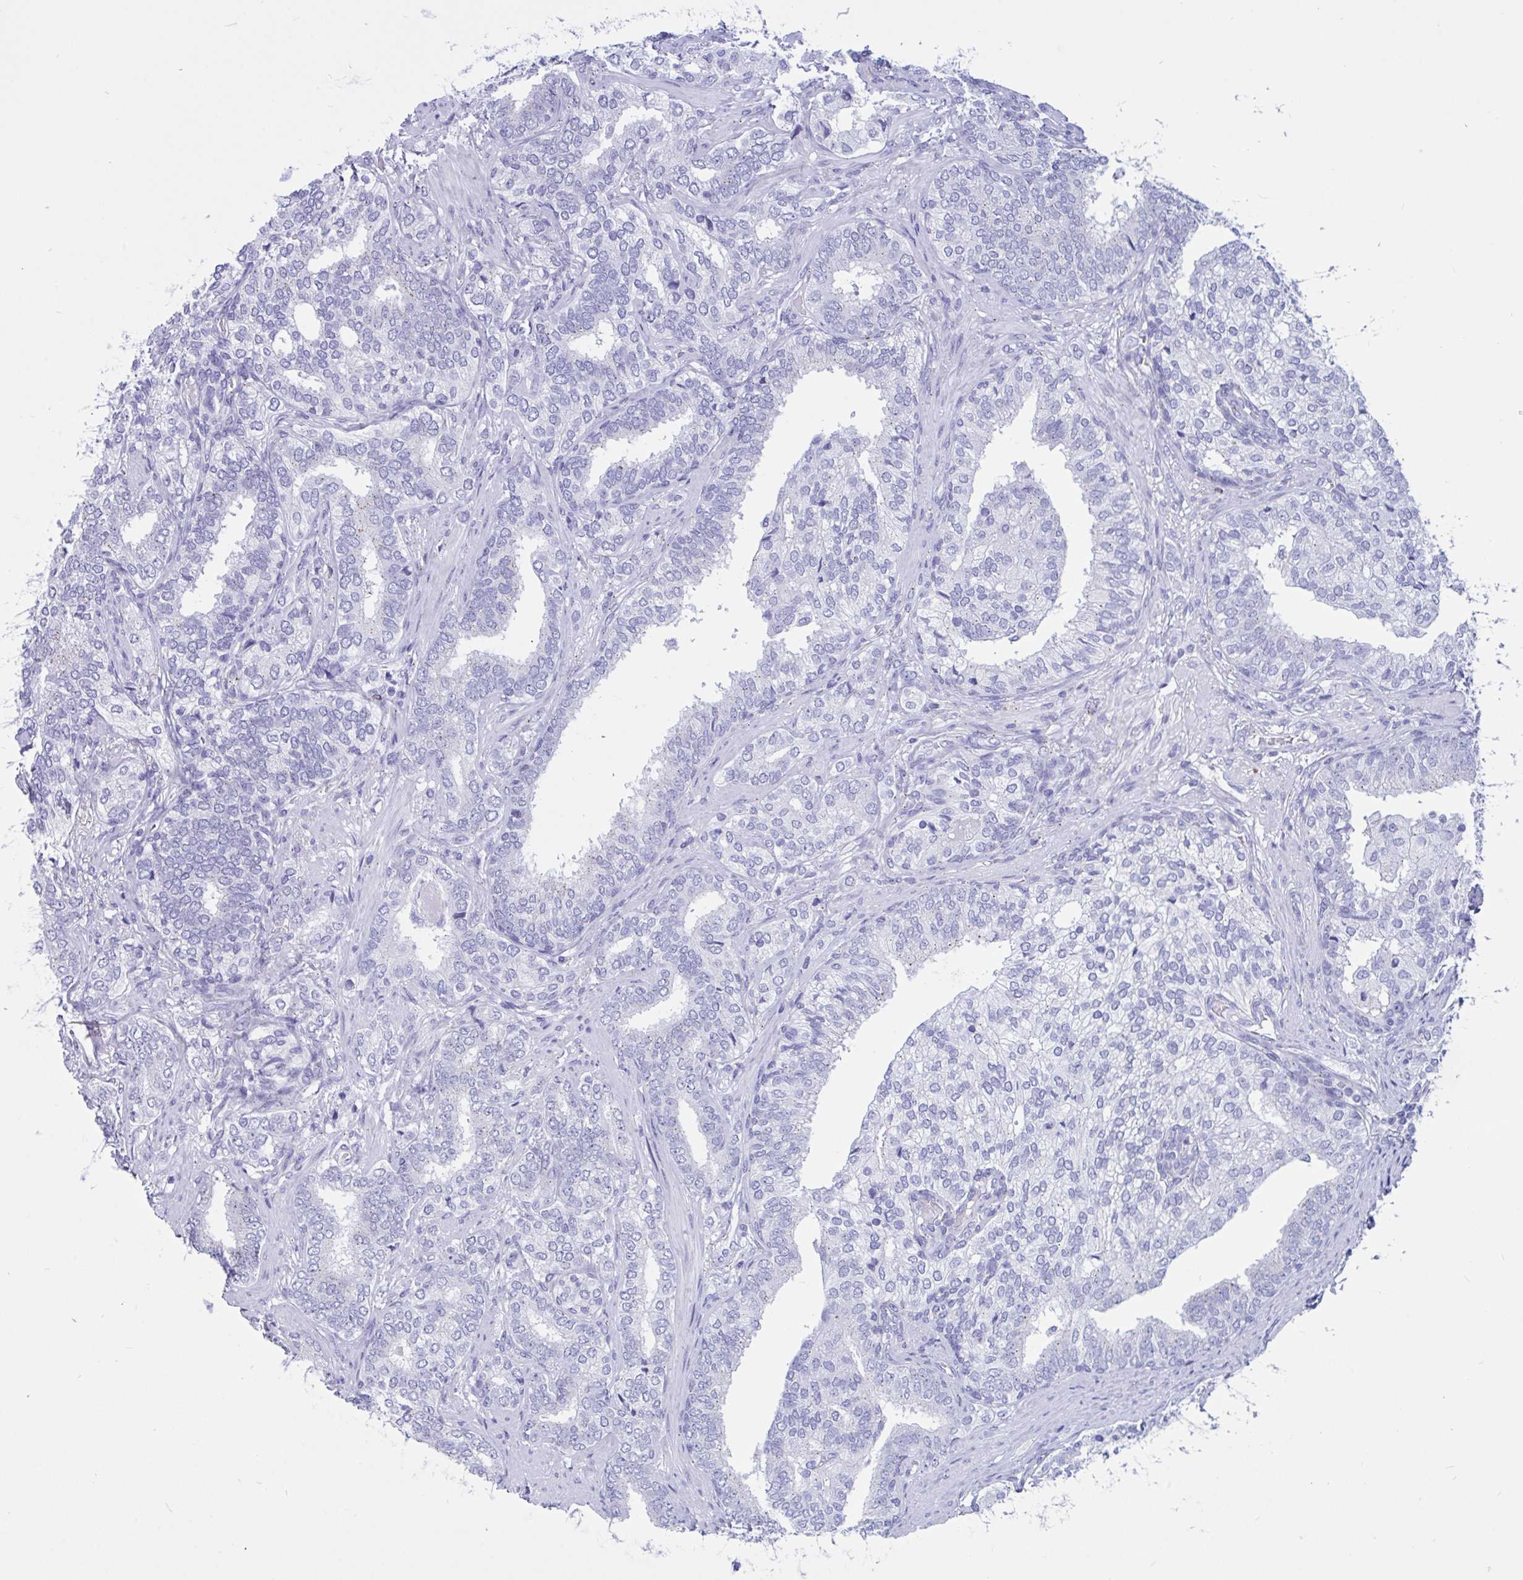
{"staining": {"intensity": "negative", "quantity": "none", "location": "none"}, "tissue": "prostate cancer", "cell_type": "Tumor cells", "image_type": "cancer", "snomed": [{"axis": "morphology", "description": "Adenocarcinoma, High grade"}, {"axis": "topography", "description": "Prostate"}], "caption": "Protein analysis of prostate cancer (high-grade adenocarcinoma) demonstrates no significant staining in tumor cells.", "gene": "RNASE3", "patient": {"sex": "male", "age": 72}}